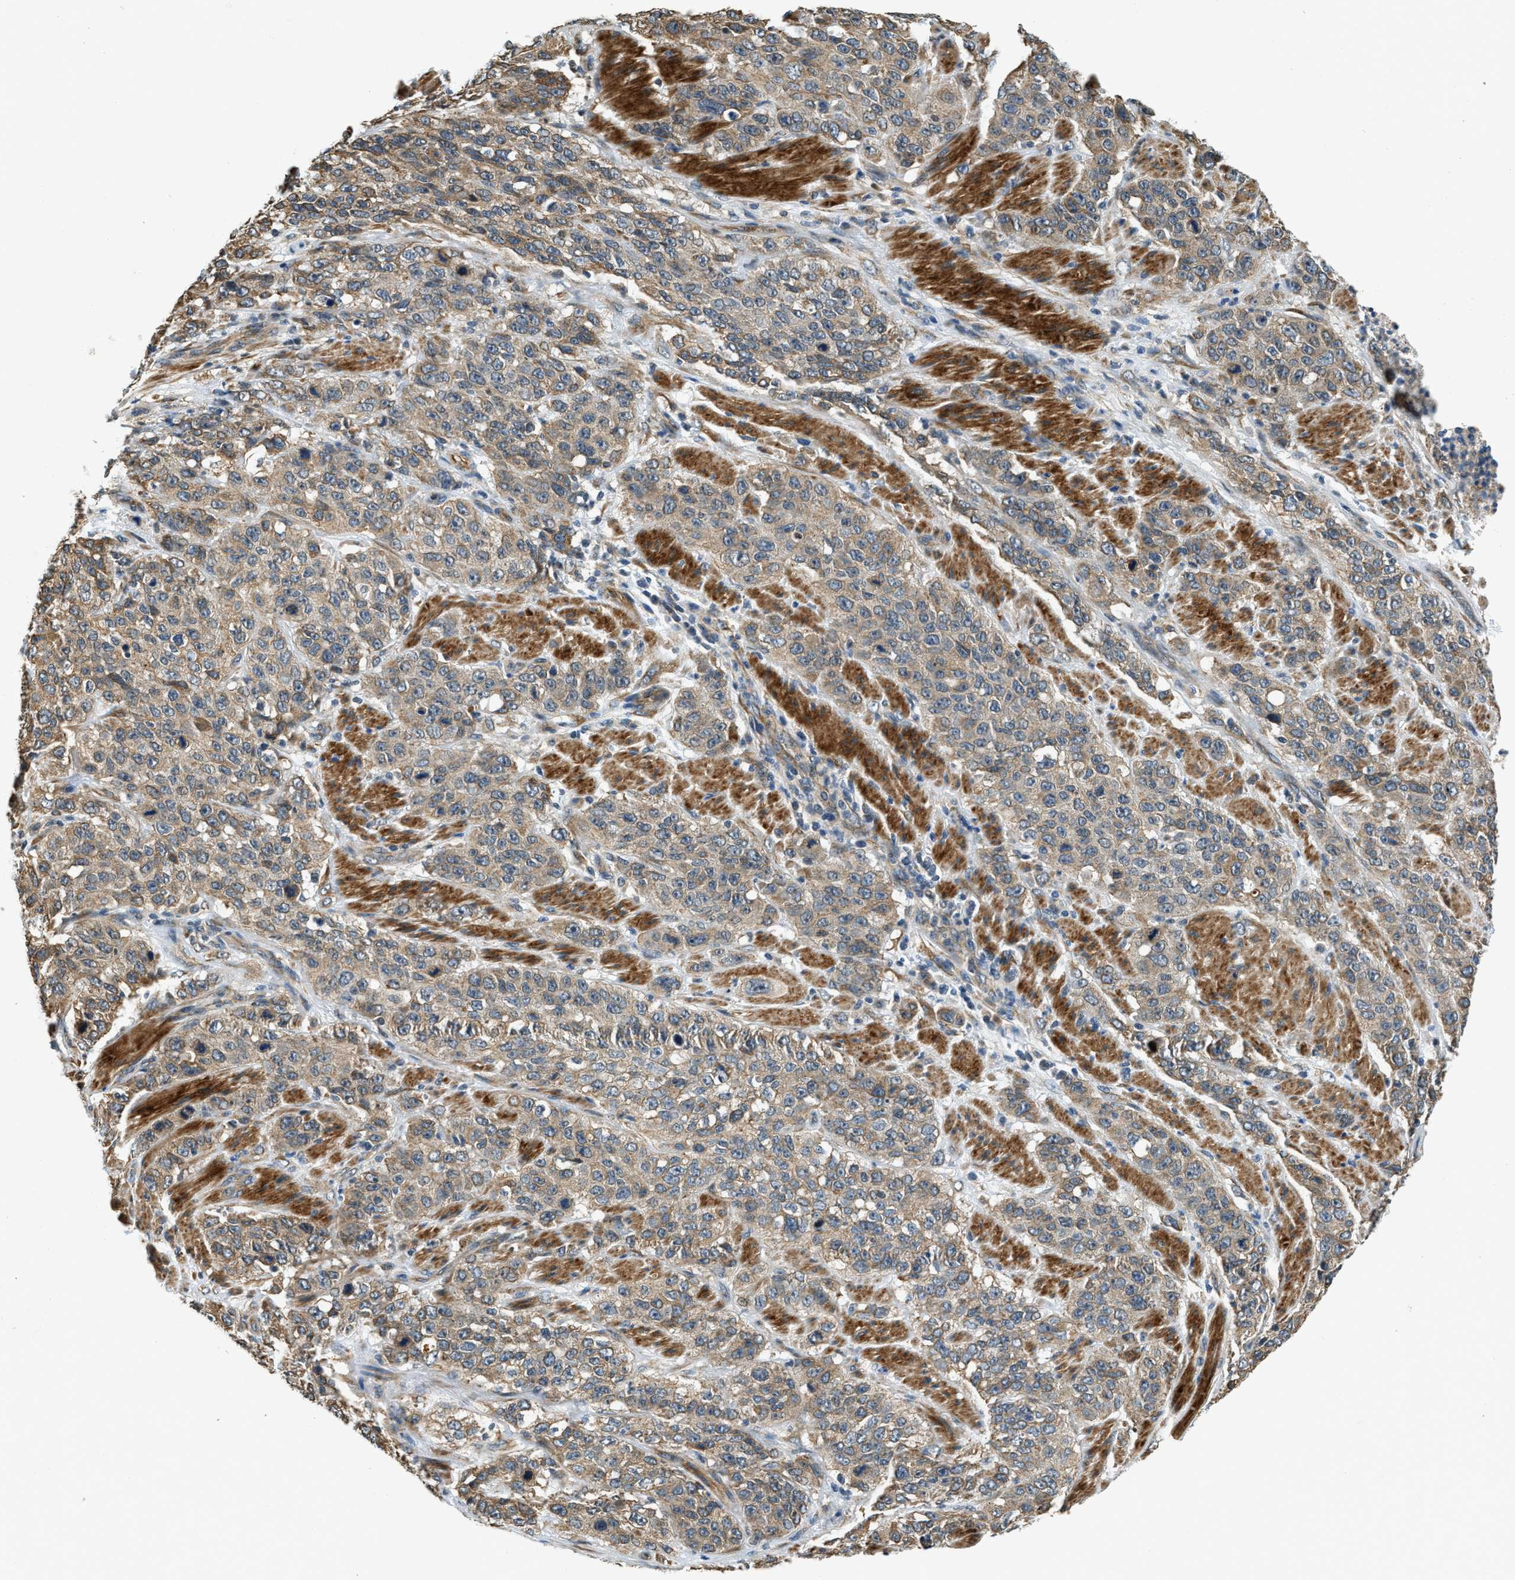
{"staining": {"intensity": "moderate", "quantity": ">75%", "location": "cytoplasmic/membranous"}, "tissue": "stomach cancer", "cell_type": "Tumor cells", "image_type": "cancer", "snomed": [{"axis": "morphology", "description": "Adenocarcinoma, NOS"}, {"axis": "topography", "description": "Stomach"}], "caption": "There is medium levels of moderate cytoplasmic/membranous positivity in tumor cells of stomach cancer, as demonstrated by immunohistochemical staining (brown color).", "gene": "ALOX12", "patient": {"sex": "male", "age": 48}}